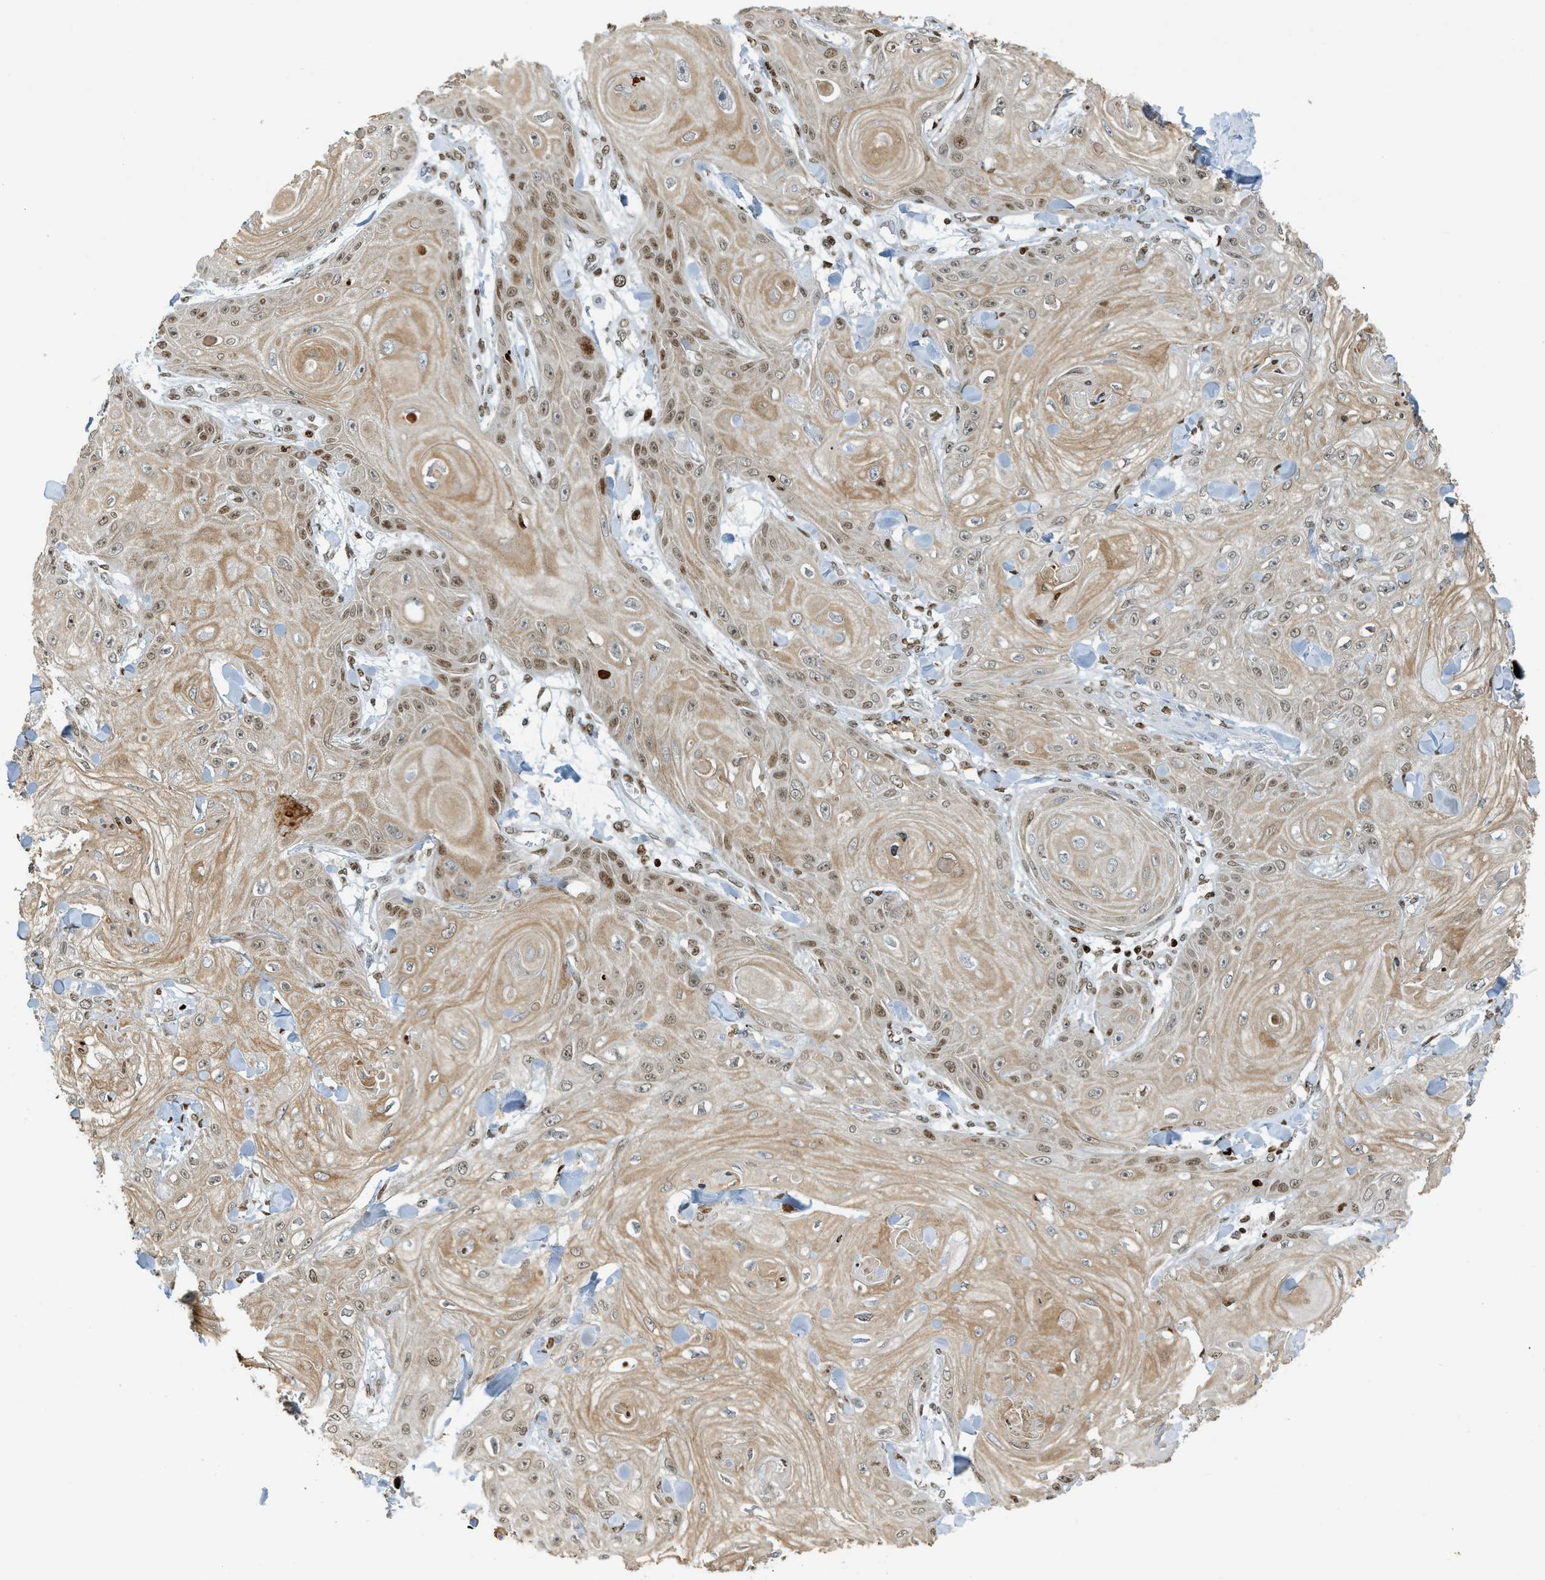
{"staining": {"intensity": "moderate", "quantity": ">75%", "location": "cytoplasmic/membranous,nuclear"}, "tissue": "skin cancer", "cell_type": "Tumor cells", "image_type": "cancer", "snomed": [{"axis": "morphology", "description": "Squamous cell carcinoma, NOS"}, {"axis": "topography", "description": "Skin"}], "caption": "Skin cancer tissue exhibits moderate cytoplasmic/membranous and nuclear positivity in approximately >75% of tumor cells", "gene": "SH3D19", "patient": {"sex": "male", "age": 74}}